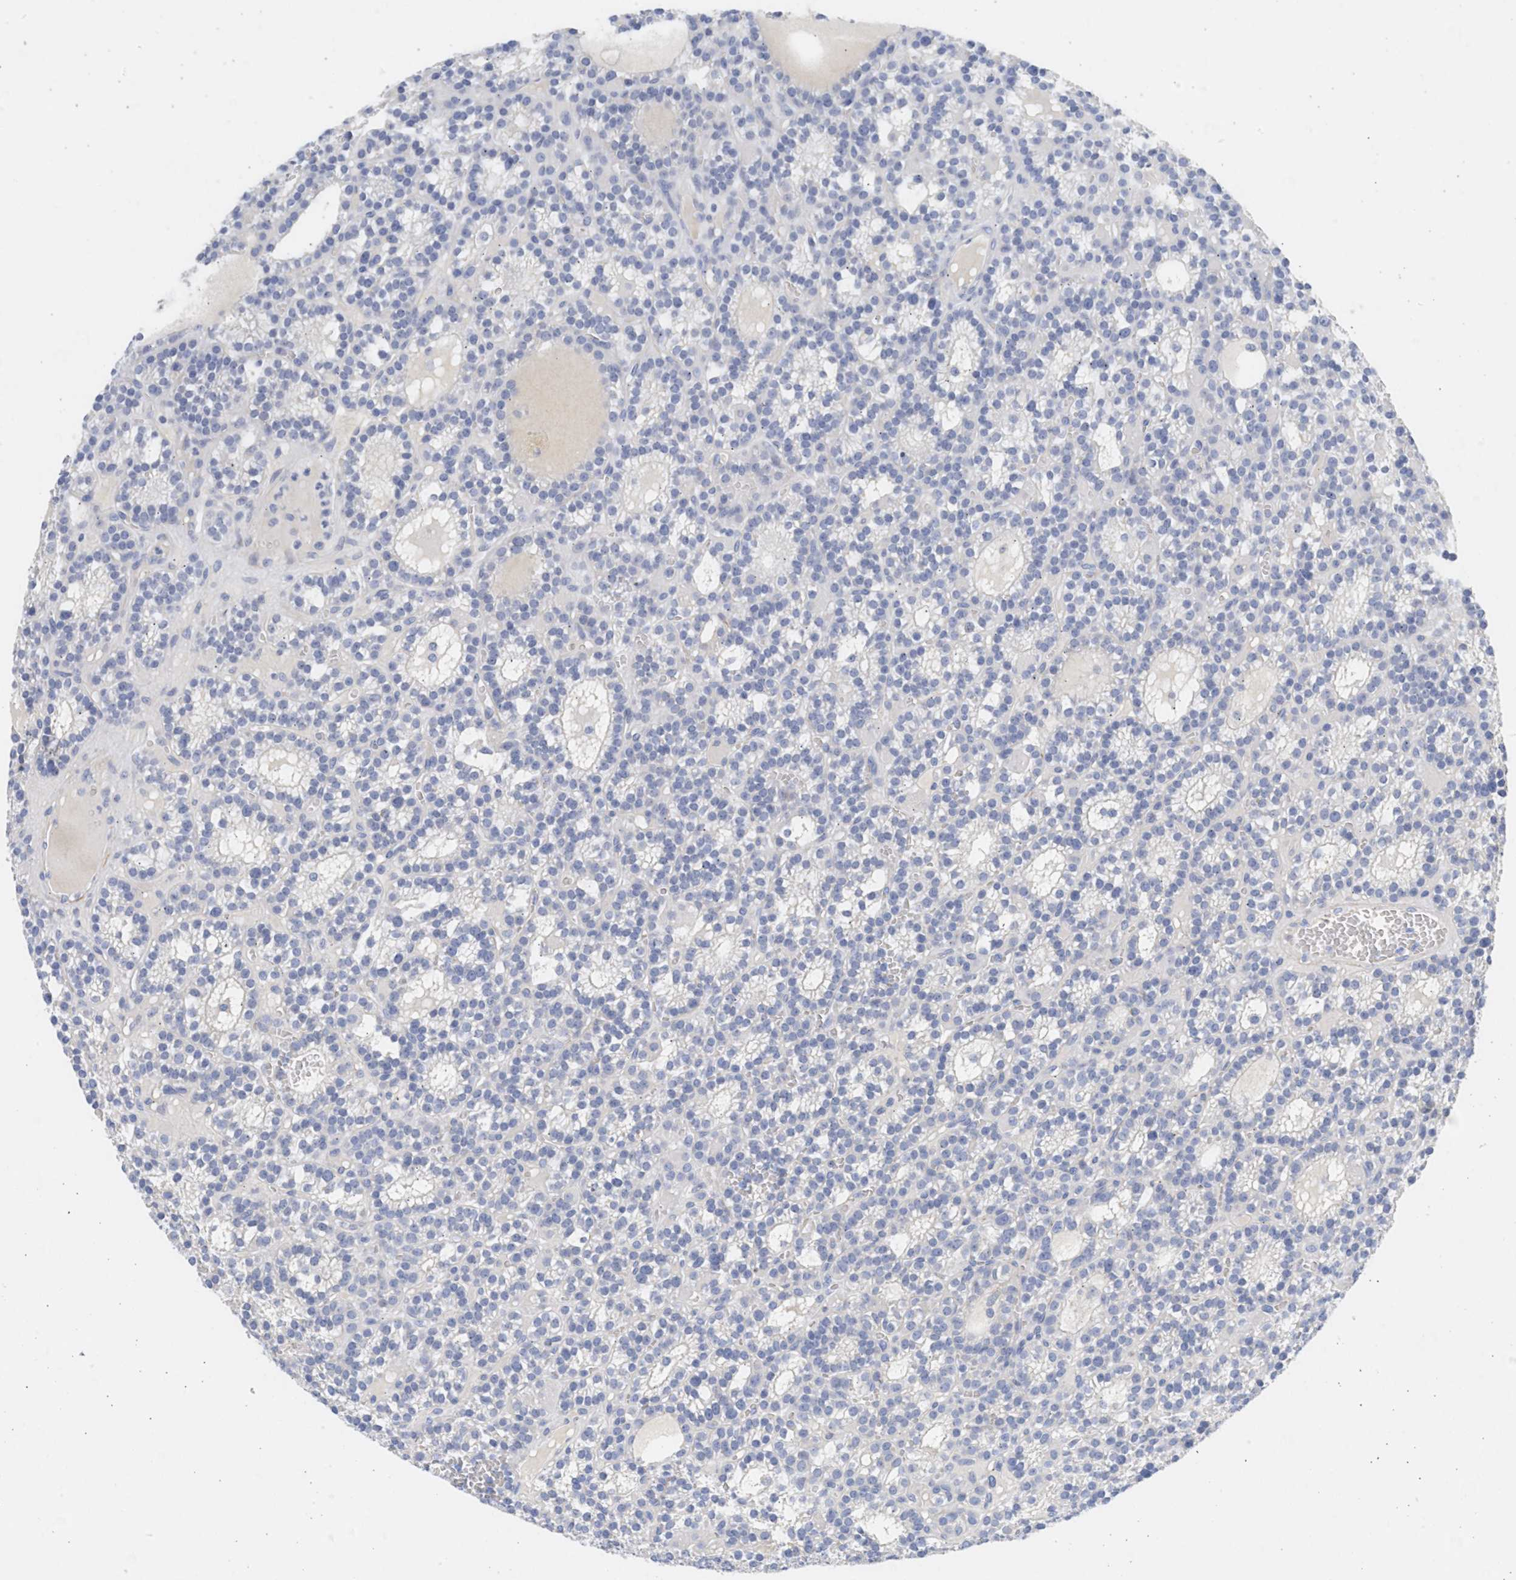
{"staining": {"intensity": "negative", "quantity": "none", "location": "none"}, "tissue": "parathyroid gland", "cell_type": "Glandular cells", "image_type": "normal", "snomed": [{"axis": "morphology", "description": "Normal tissue, NOS"}, {"axis": "morphology", "description": "Adenoma, NOS"}, {"axis": "topography", "description": "Parathyroid gland"}], "caption": "Parathyroid gland stained for a protein using immunohistochemistry (IHC) demonstrates no staining glandular cells.", "gene": "SPATA3", "patient": {"sex": "female", "age": 58}}